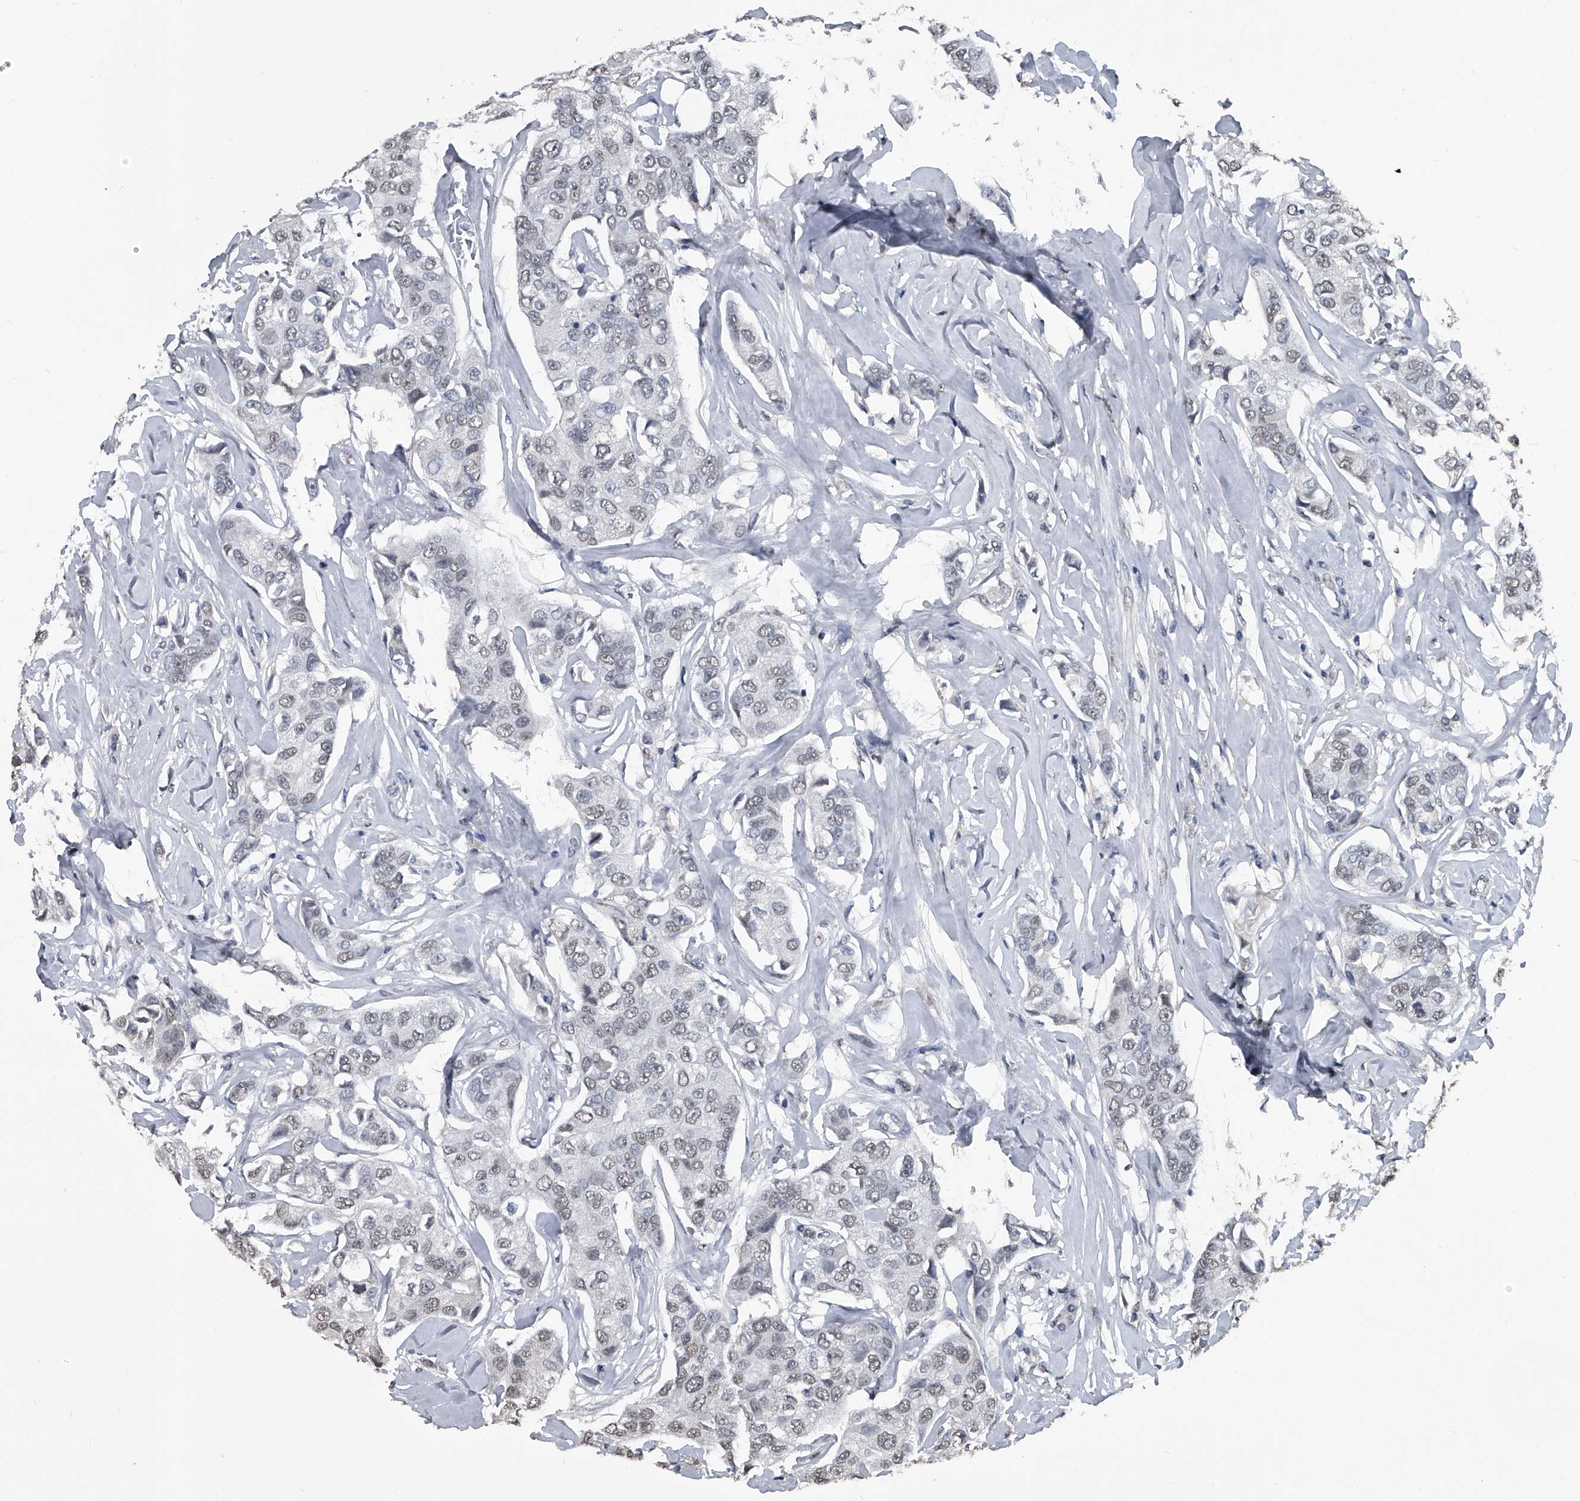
{"staining": {"intensity": "negative", "quantity": "none", "location": "none"}, "tissue": "breast cancer", "cell_type": "Tumor cells", "image_type": "cancer", "snomed": [{"axis": "morphology", "description": "Duct carcinoma"}, {"axis": "topography", "description": "Breast"}], "caption": "Immunohistochemistry (IHC) histopathology image of neoplastic tissue: human intraductal carcinoma (breast) stained with DAB (3,3'-diaminobenzidine) reveals no significant protein staining in tumor cells. (Brightfield microscopy of DAB (3,3'-diaminobenzidine) IHC at high magnification).", "gene": "MATR3", "patient": {"sex": "female", "age": 80}}